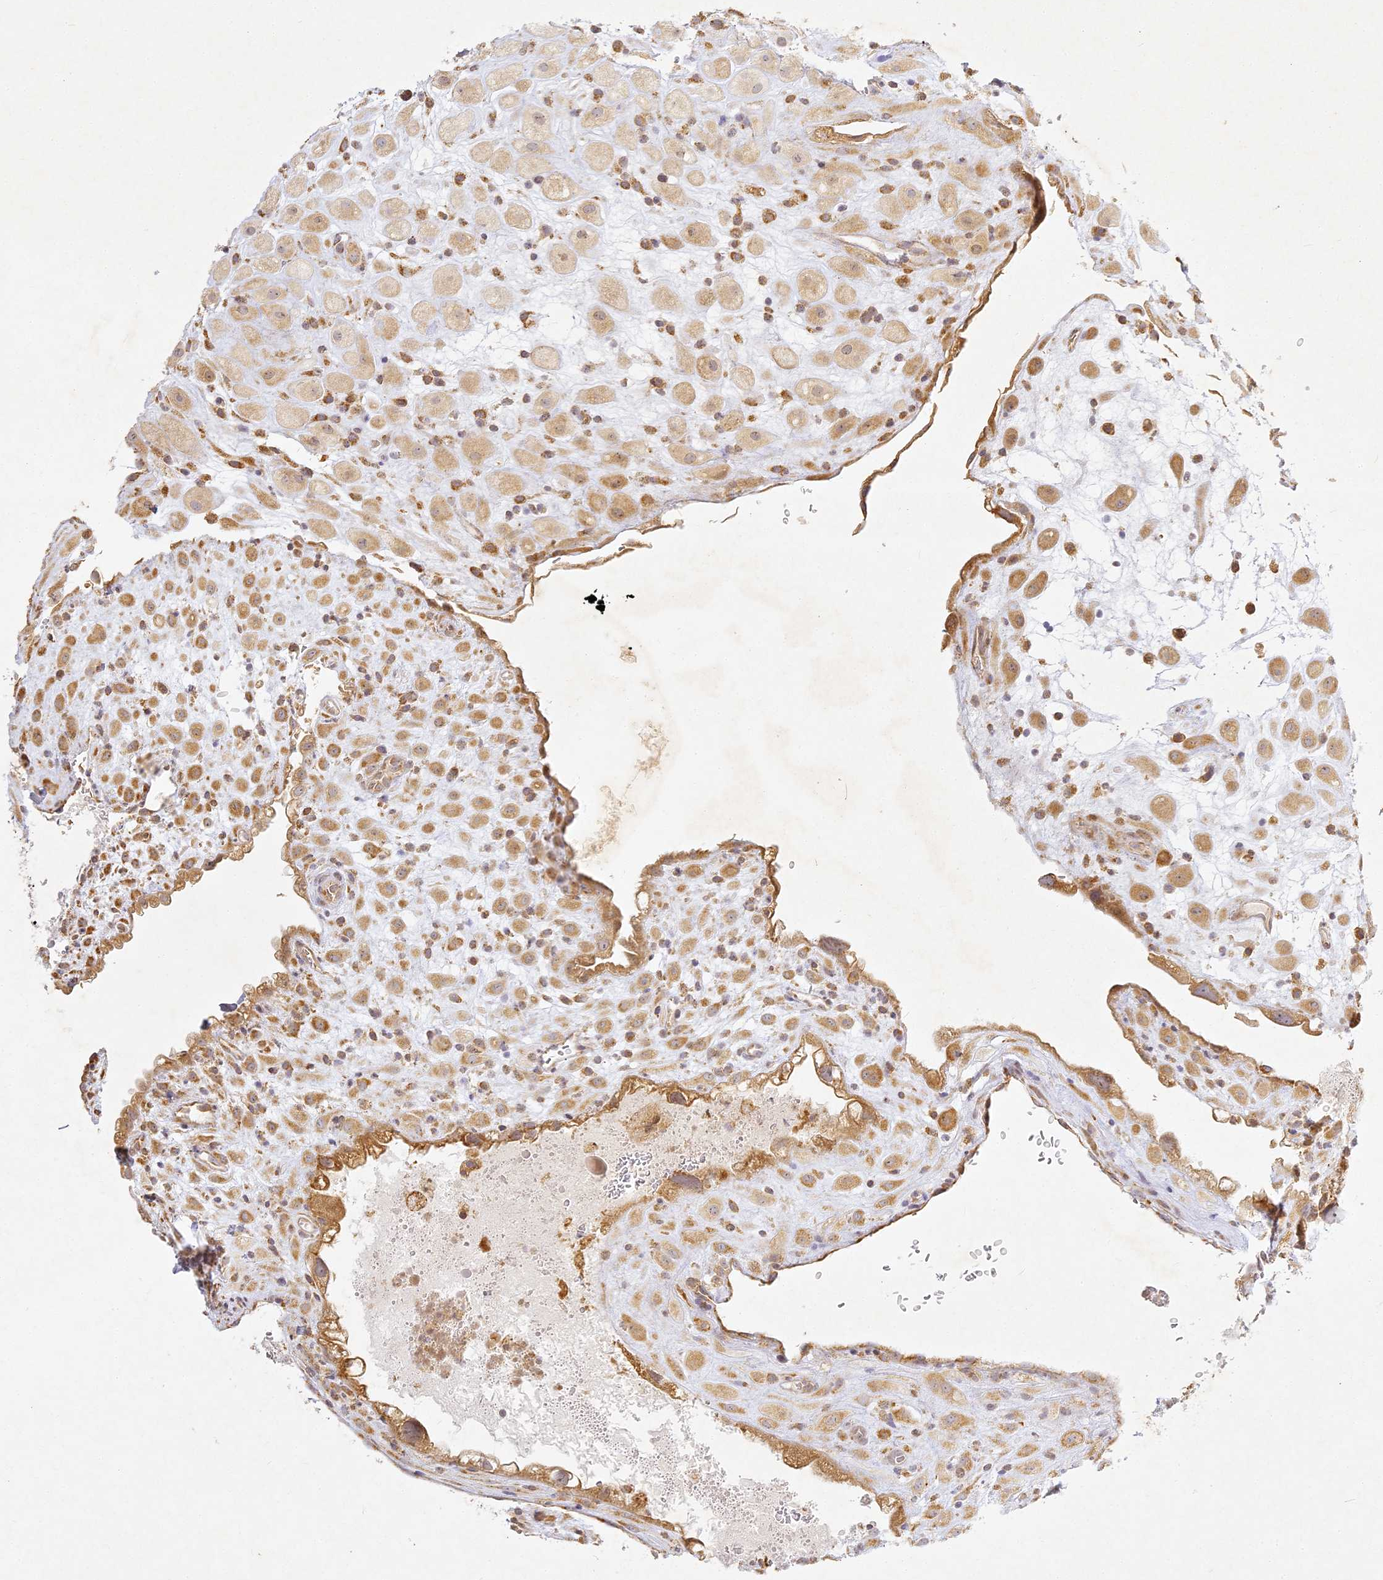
{"staining": {"intensity": "moderate", "quantity": ">75%", "location": "cytoplasmic/membranous"}, "tissue": "placenta", "cell_type": "Decidual cells", "image_type": "normal", "snomed": [{"axis": "morphology", "description": "Normal tissue, NOS"}, {"axis": "topography", "description": "Placenta"}], "caption": "Immunohistochemical staining of normal placenta shows medium levels of moderate cytoplasmic/membranous expression in approximately >75% of decidual cells. The protein is shown in brown color, while the nuclei are stained blue.", "gene": "SLC30A5", "patient": {"sex": "female", "age": 35}}